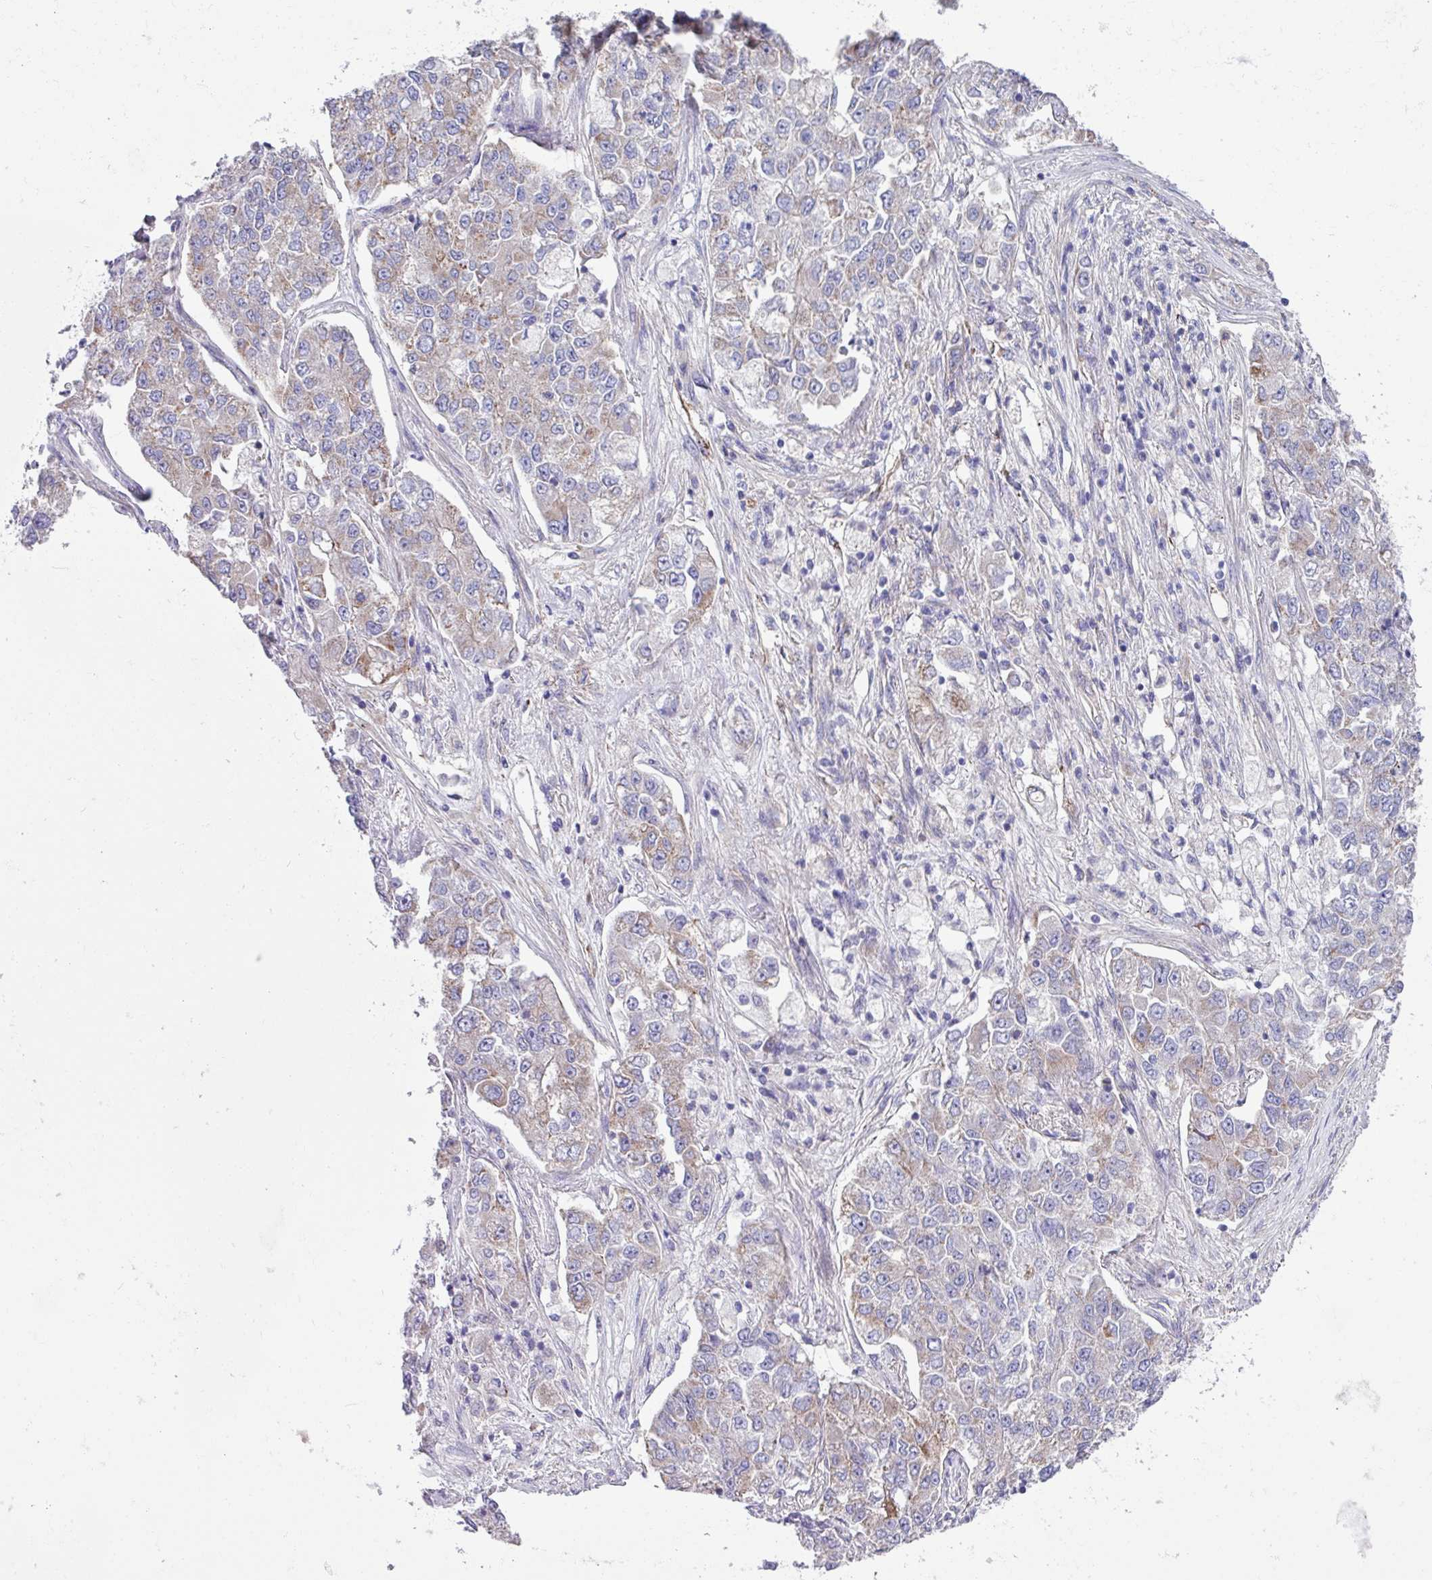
{"staining": {"intensity": "weak", "quantity": "<25%", "location": "cytoplasmic/membranous"}, "tissue": "lung cancer", "cell_type": "Tumor cells", "image_type": "cancer", "snomed": [{"axis": "morphology", "description": "Adenocarcinoma, NOS"}, {"axis": "topography", "description": "Lung"}], "caption": "IHC micrograph of neoplastic tissue: adenocarcinoma (lung) stained with DAB (3,3'-diaminobenzidine) exhibits no significant protein positivity in tumor cells. (Stains: DAB (3,3'-diaminobenzidine) immunohistochemistry with hematoxylin counter stain, Microscopy: brightfield microscopy at high magnification).", "gene": "OTULIN", "patient": {"sex": "male", "age": 49}}